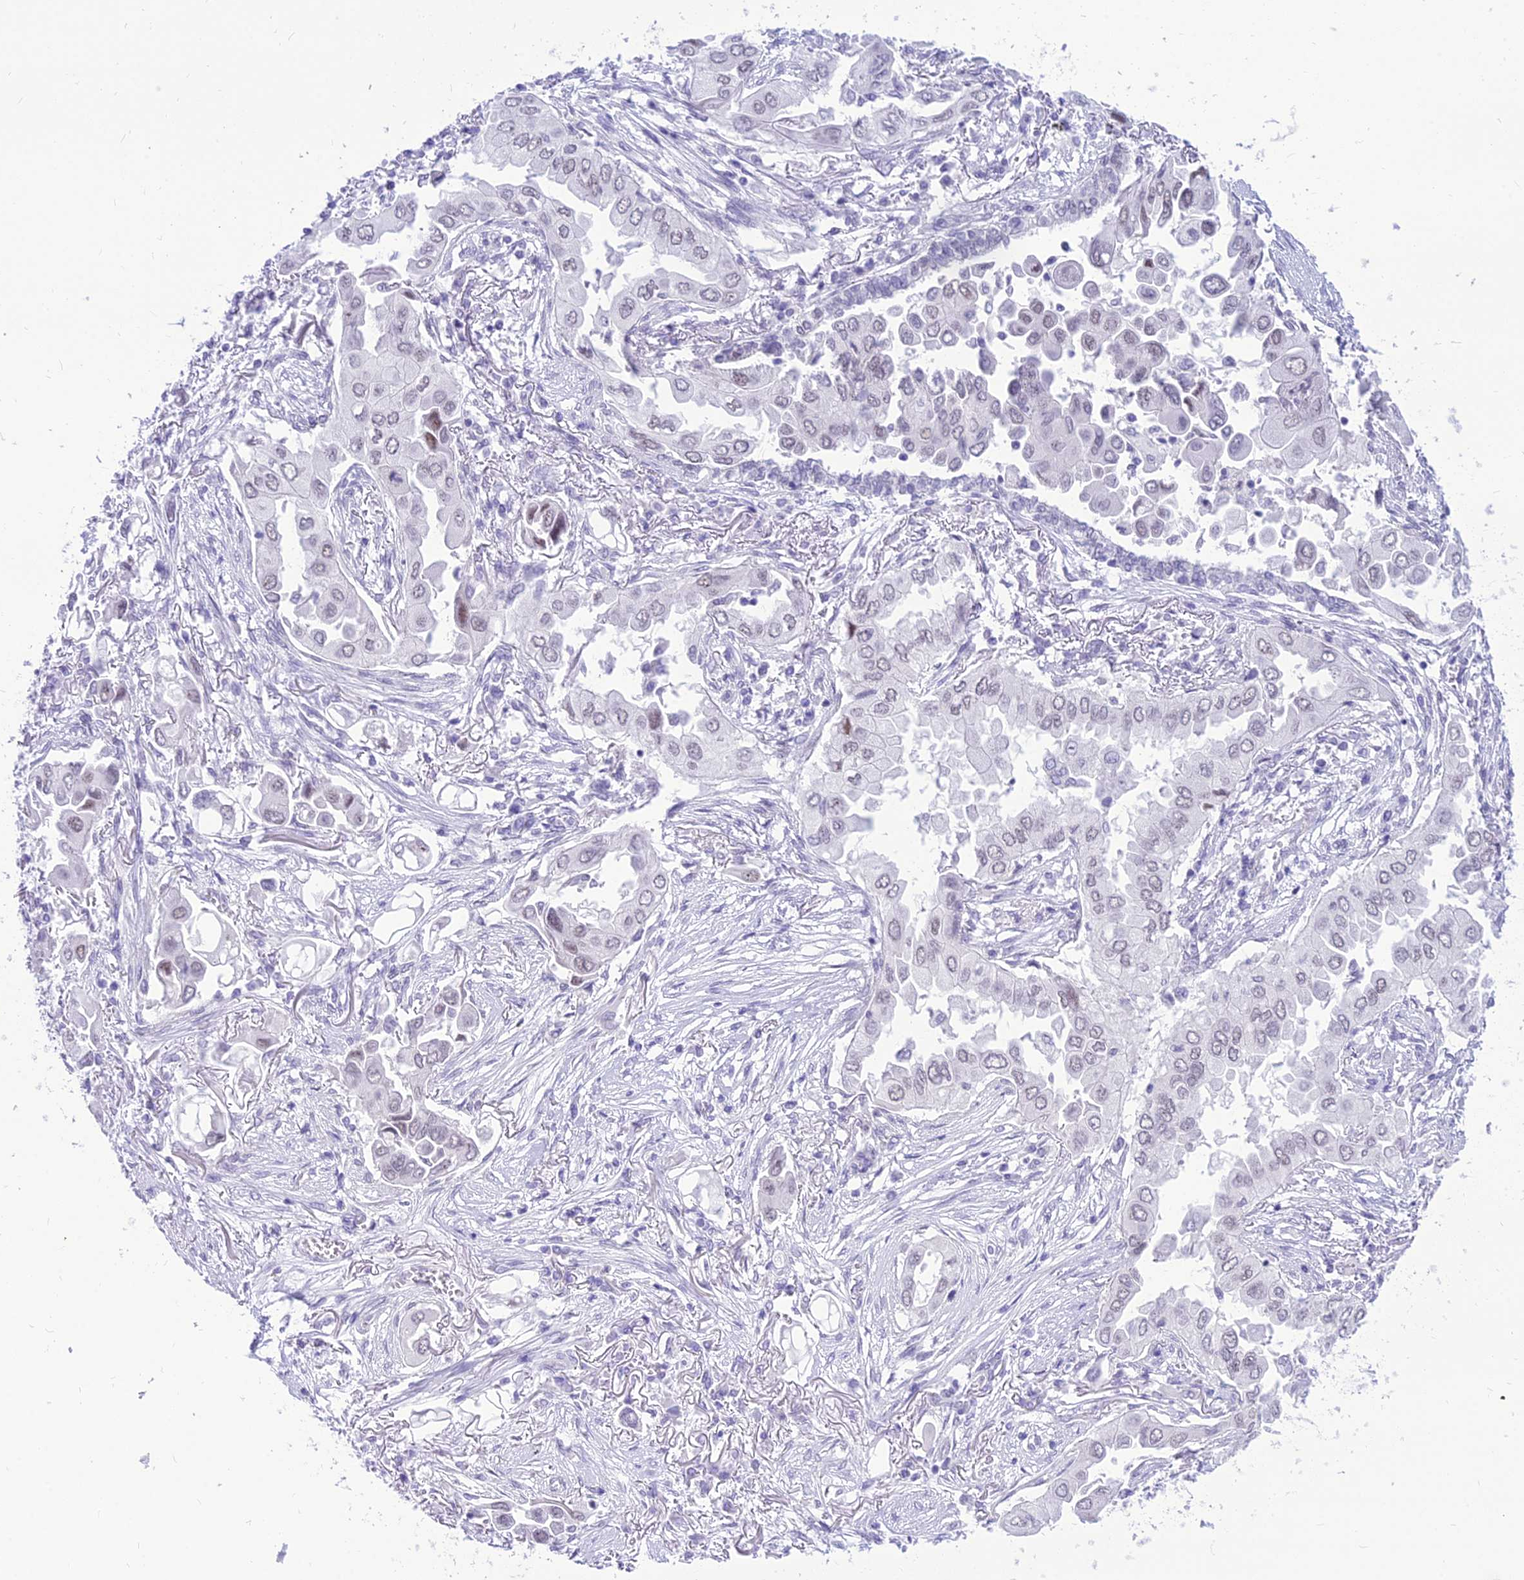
{"staining": {"intensity": "weak", "quantity": "<25%", "location": "nuclear"}, "tissue": "lung cancer", "cell_type": "Tumor cells", "image_type": "cancer", "snomed": [{"axis": "morphology", "description": "Adenocarcinoma, NOS"}, {"axis": "topography", "description": "Lung"}], "caption": "Tumor cells show no significant protein positivity in lung cancer (adenocarcinoma).", "gene": "DHX40", "patient": {"sex": "female", "age": 76}}